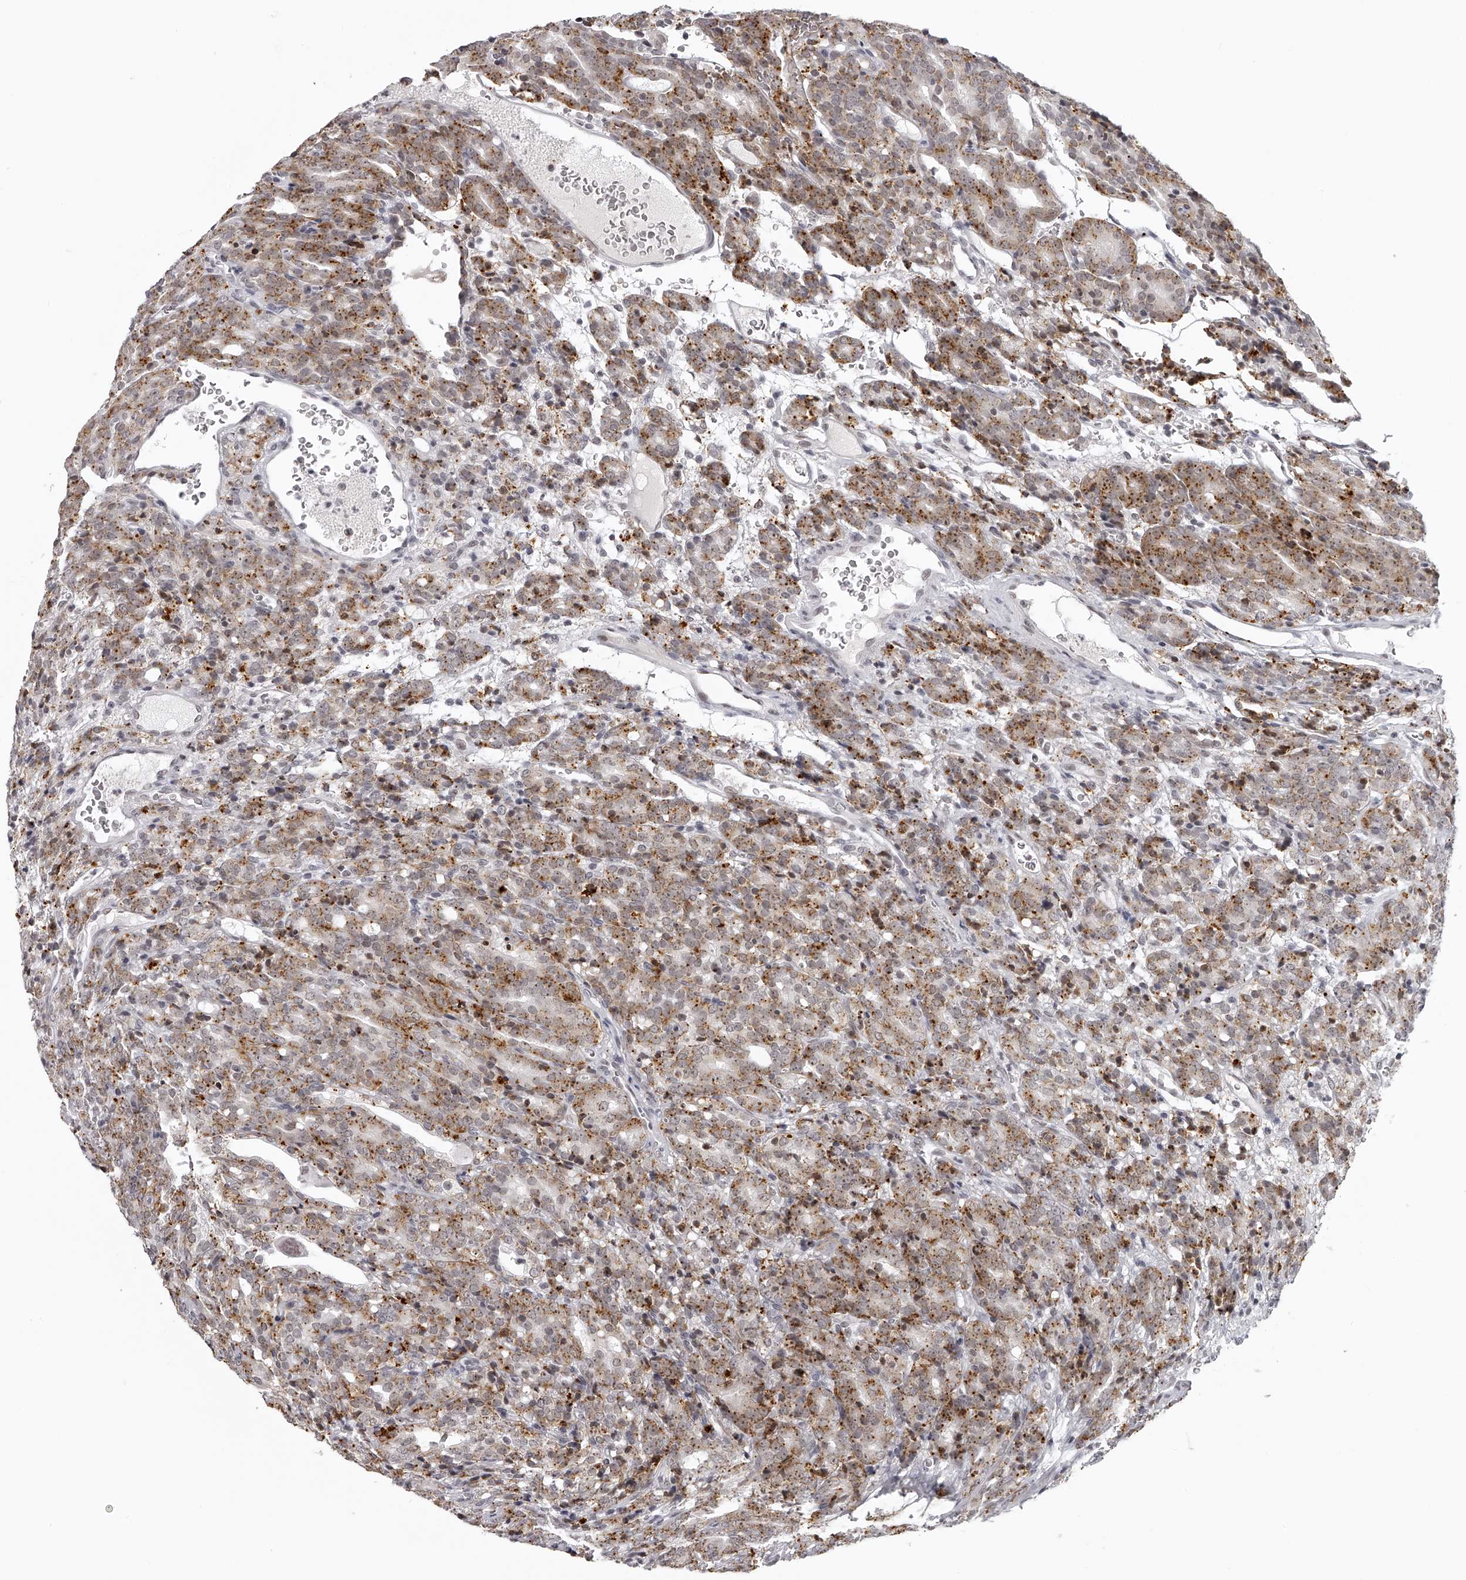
{"staining": {"intensity": "moderate", "quantity": ">75%", "location": "cytoplasmic/membranous"}, "tissue": "prostate cancer", "cell_type": "Tumor cells", "image_type": "cancer", "snomed": [{"axis": "morphology", "description": "Adenocarcinoma, High grade"}, {"axis": "topography", "description": "Prostate"}], "caption": "High-grade adenocarcinoma (prostate) was stained to show a protein in brown. There is medium levels of moderate cytoplasmic/membranous staining in approximately >75% of tumor cells.", "gene": "RNF220", "patient": {"sex": "male", "age": 62}}